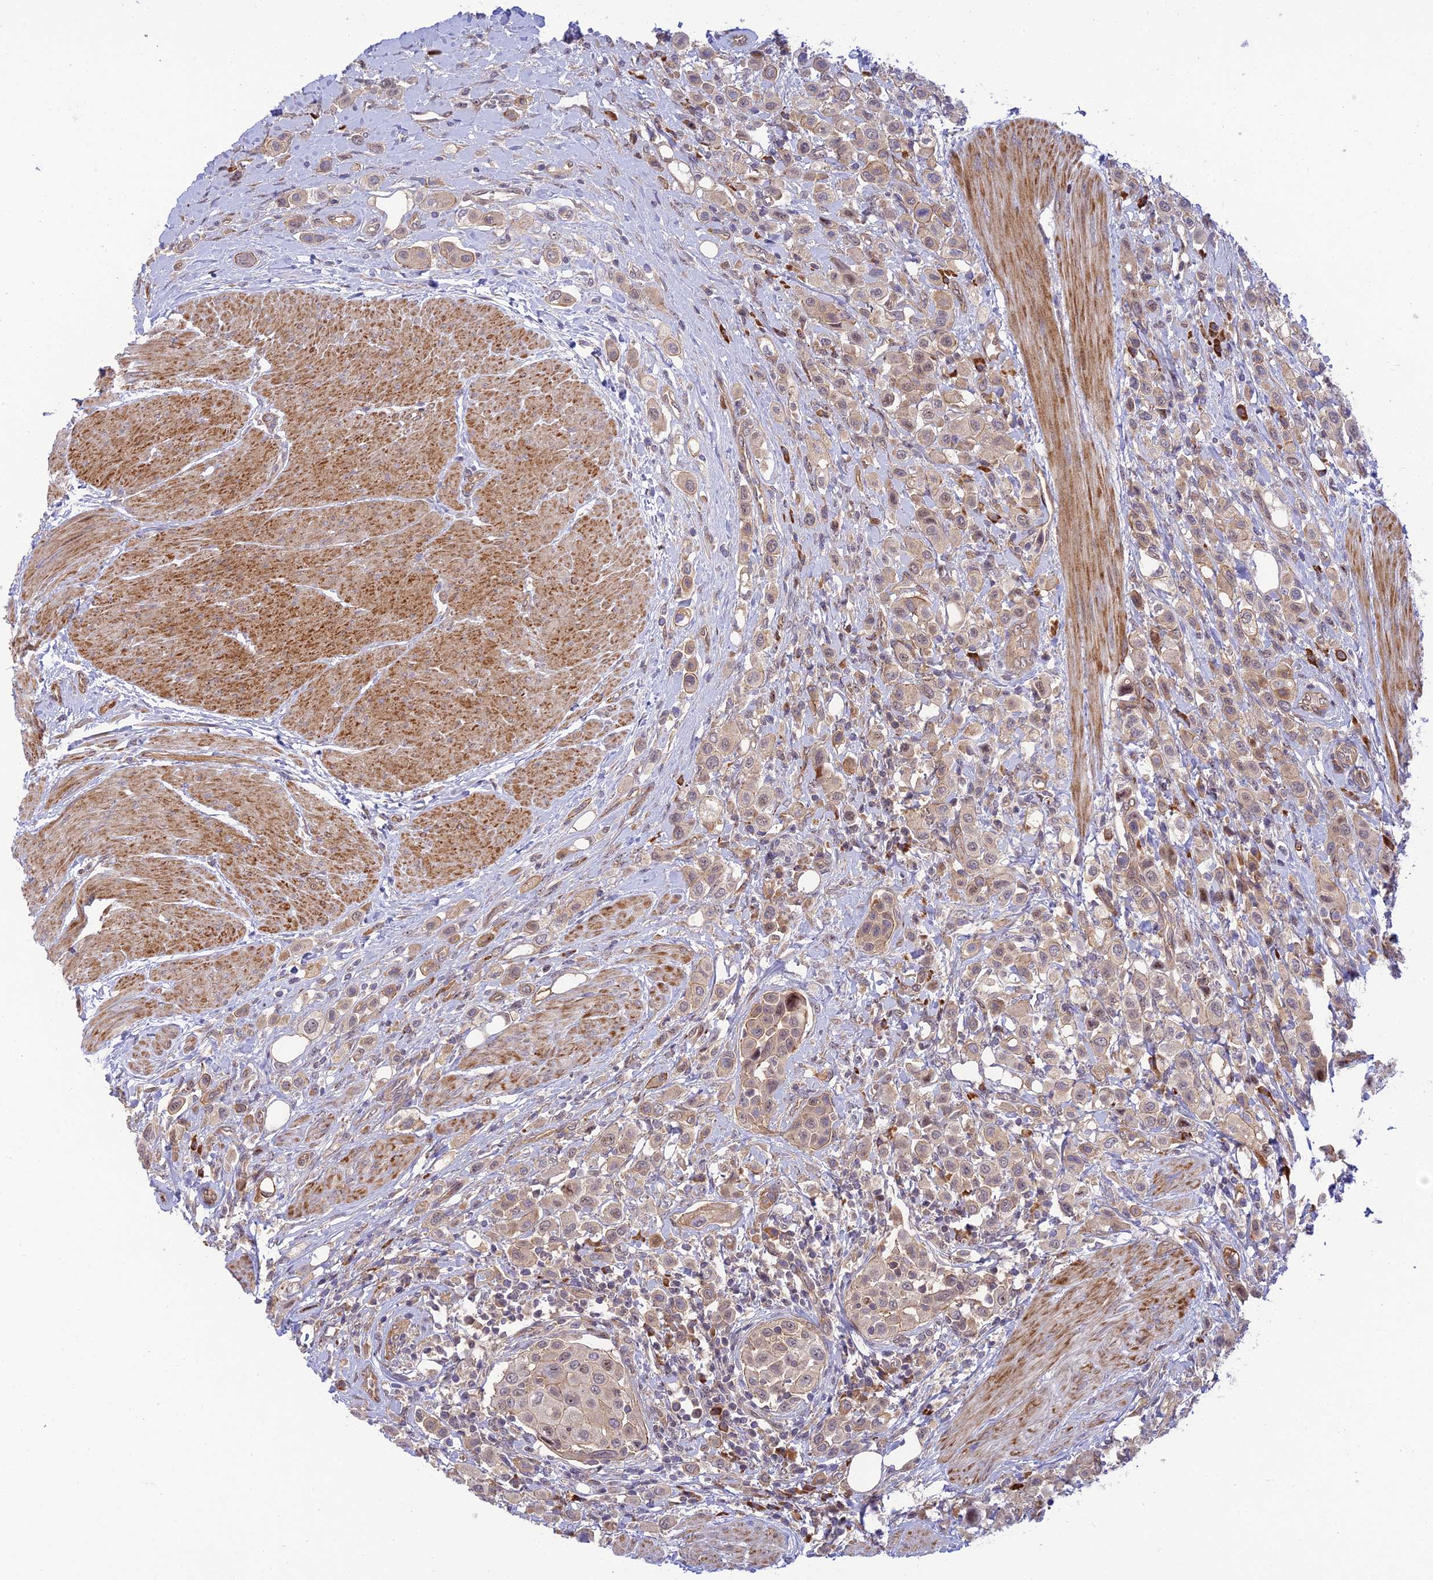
{"staining": {"intensity": "weak", "quantity": "25%-75%", "location": "nuclear"}, "tissue": "urothelial cancer", "cell_type": "Tumor cells", "image_type": "cancer", "snomed": [{"axis": "morphology", "description": "Urothelial carcinoma, High grade"}, {"axis": "topography", "description": "Urinary bladder"}], "caption": "This micrograph demonstrates immunohistochemistry (IHC) staining of human high-grade urothelial carcinoma, with low weak nuclear staining in approximately 25%-75% of tumor cells.", "gene": "ZNF584", "patient": {"sex": "male", "age": 50}}